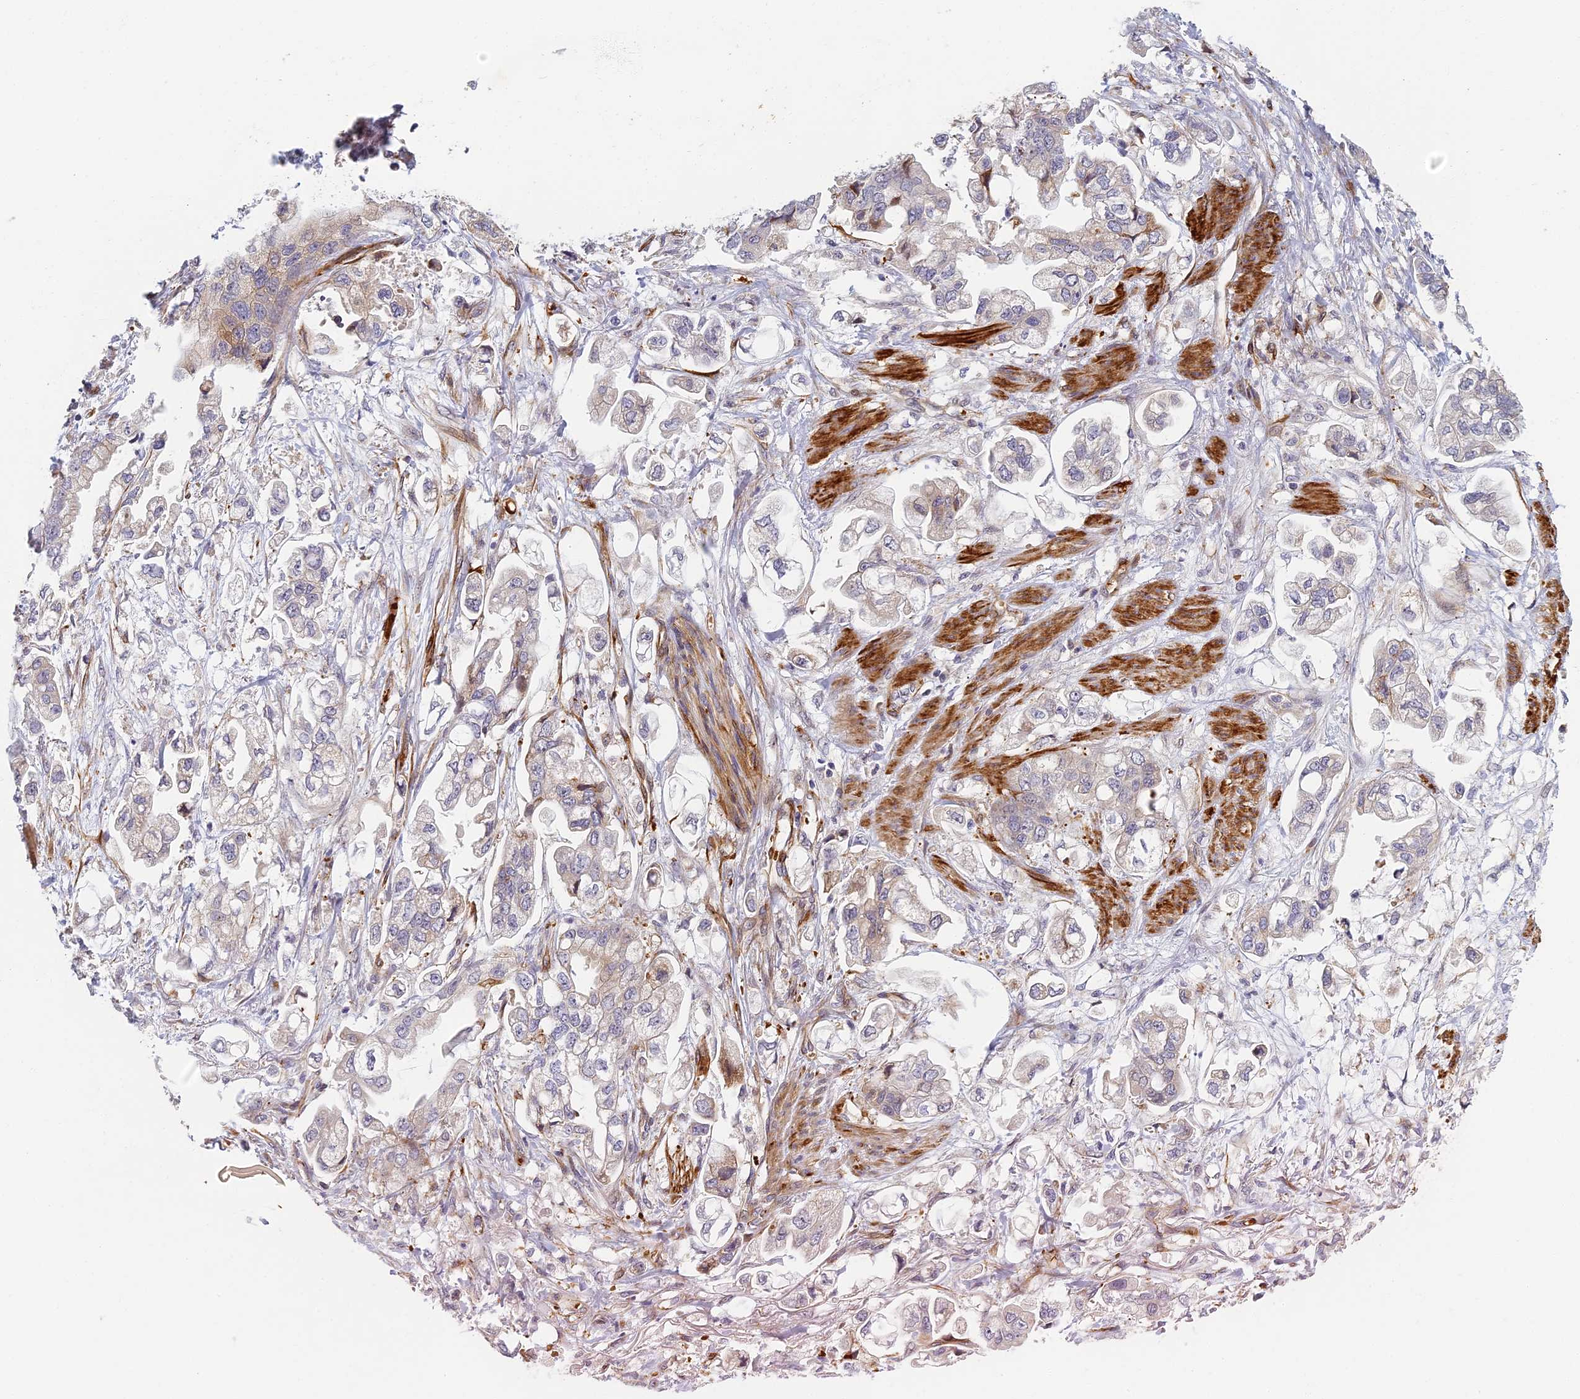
{"staining": {"intensity": "weak", "quantity": "<25%", "location": "cytoplasmic/membranous"}, "tissue": "stomach cancer", "cell_type": "Tumor cells", "image_type": "cancer", "snomed": [{"axis": "morphology", "description": "Adenocarcinoma, NOS"}, {"axis": "topography", "description": "Stomach"}], "caption": "Immunohistochemistry (IHC) photomicrograph of neoplastic tissue: human stomach cancer (adenocarcinoma) stained with DAB exhibits no significant protein staining in tumor cells.", "gene": "ABCB10", "patient": {"sex": "male", "age": 62}}